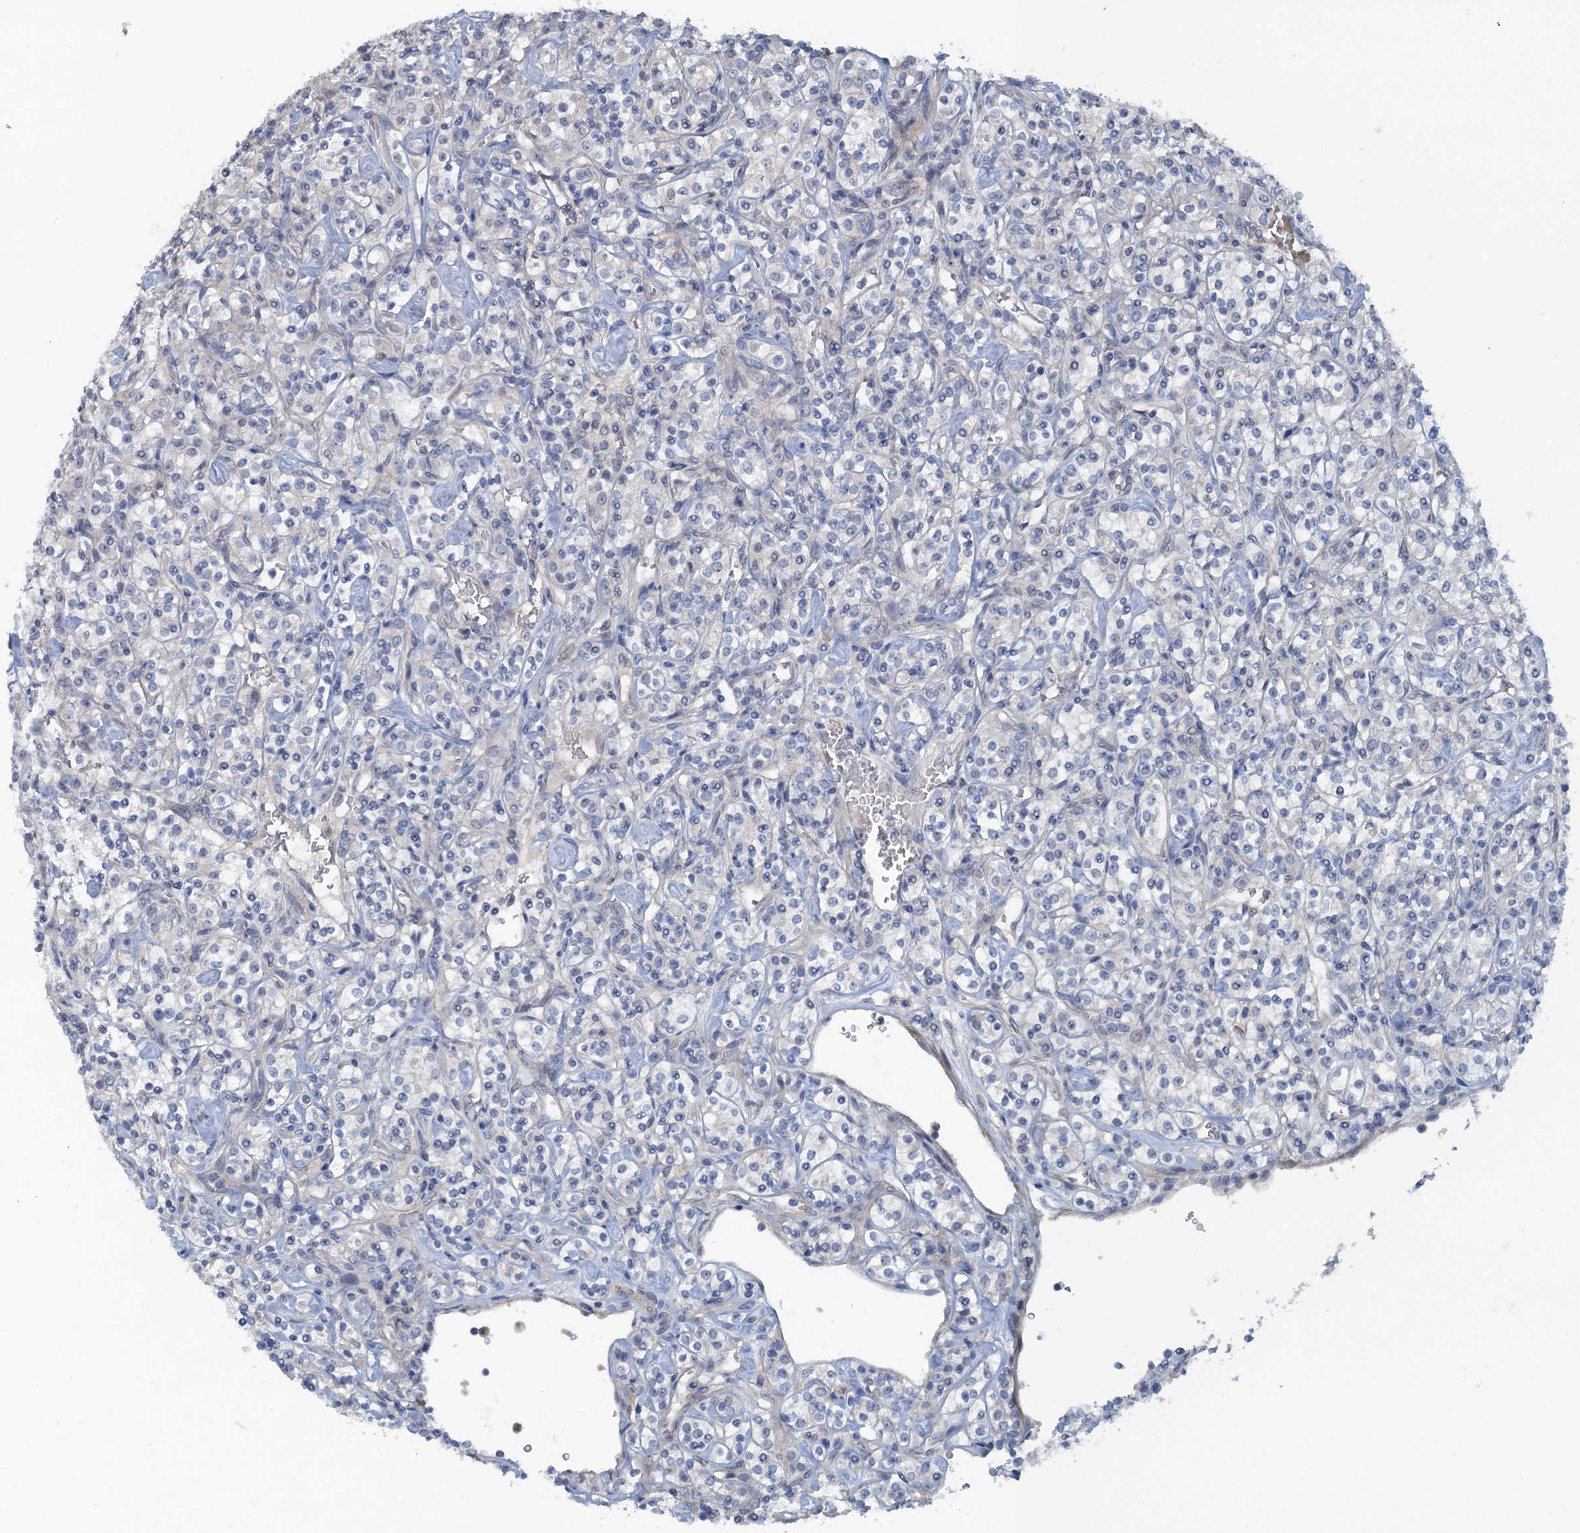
{"staining": {"intensity": "negative", "quantity": "none", "location": "none"}, "tissue": "renal cancer", "cell_type": "Tumor cells", "image_type": "cancer", "snomed": [{"axis": "morphology", "description": "Adenocarcinoma, NOS"}, {"axis": "topography", "description": "Kidney"}], "caption": "Photomicrograph shows no protein staining in tumor cells of renal cancer tissue.", "gene": "MYO16", "patient": {"sex": "male", "age": 77}}